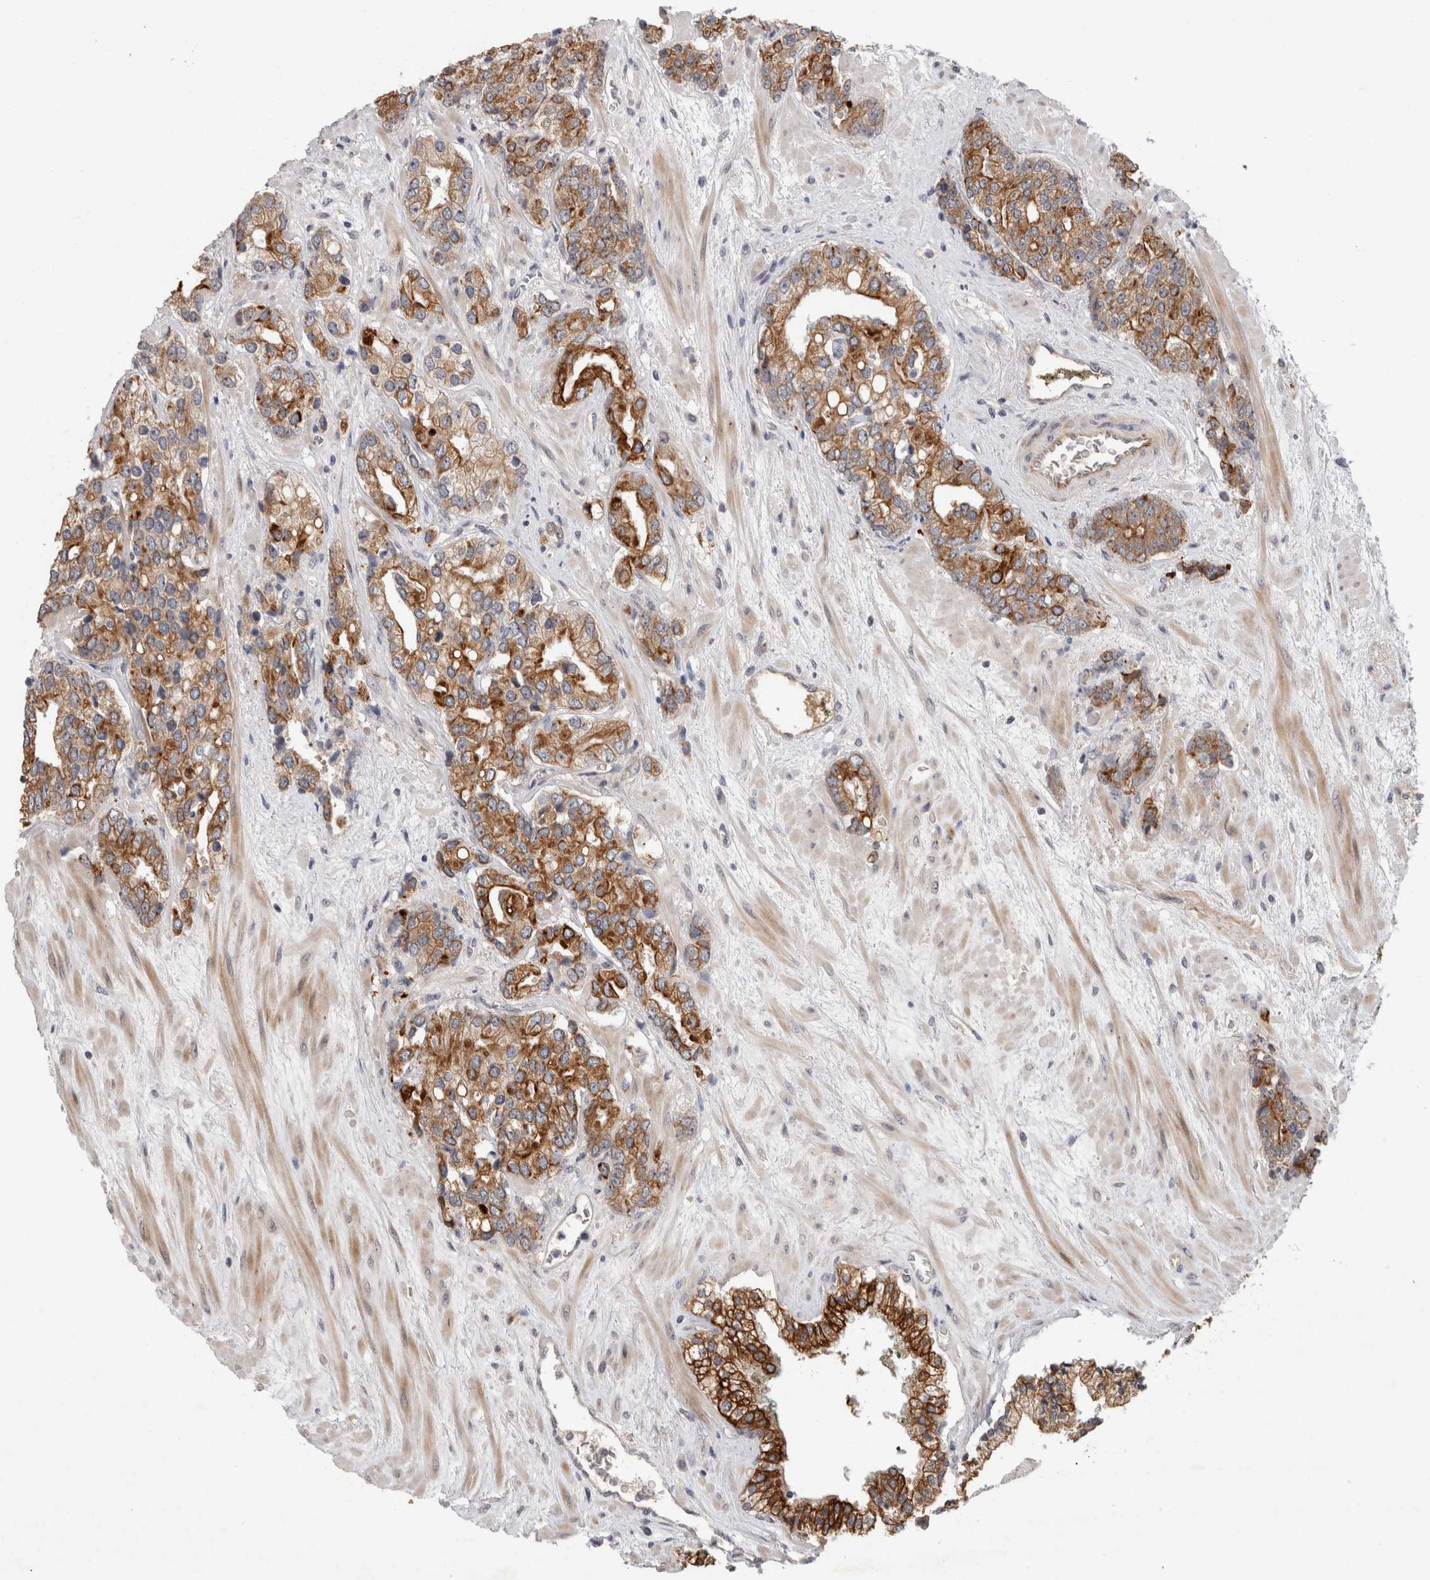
{"staining": {"intensity": "moderate", "quantity": ">75%", "location": "cytoplasmic/membranous"}, "tissue": "prostate cancer", "cell_type": "Tumor cells", "image_type": "cancer", "snomed": [{"axis": "morphology", "description": "Adenocarcinoma, High grade"}, {"axis": "topography", "description": "Prostate"}], "caption": "High-grade adenocarcinoma (prostate) stained with DAB (3,3'-diaminobenzidine) IHC demonstrates medium levels of moderate cytoplasmic/membranous staining in about >75% of tumor cells. (Brightfield microscopy of DAB IHC at high magnification).", "gene": "CRISPLD1", "patient": {"sex": "male", "age": 71}}